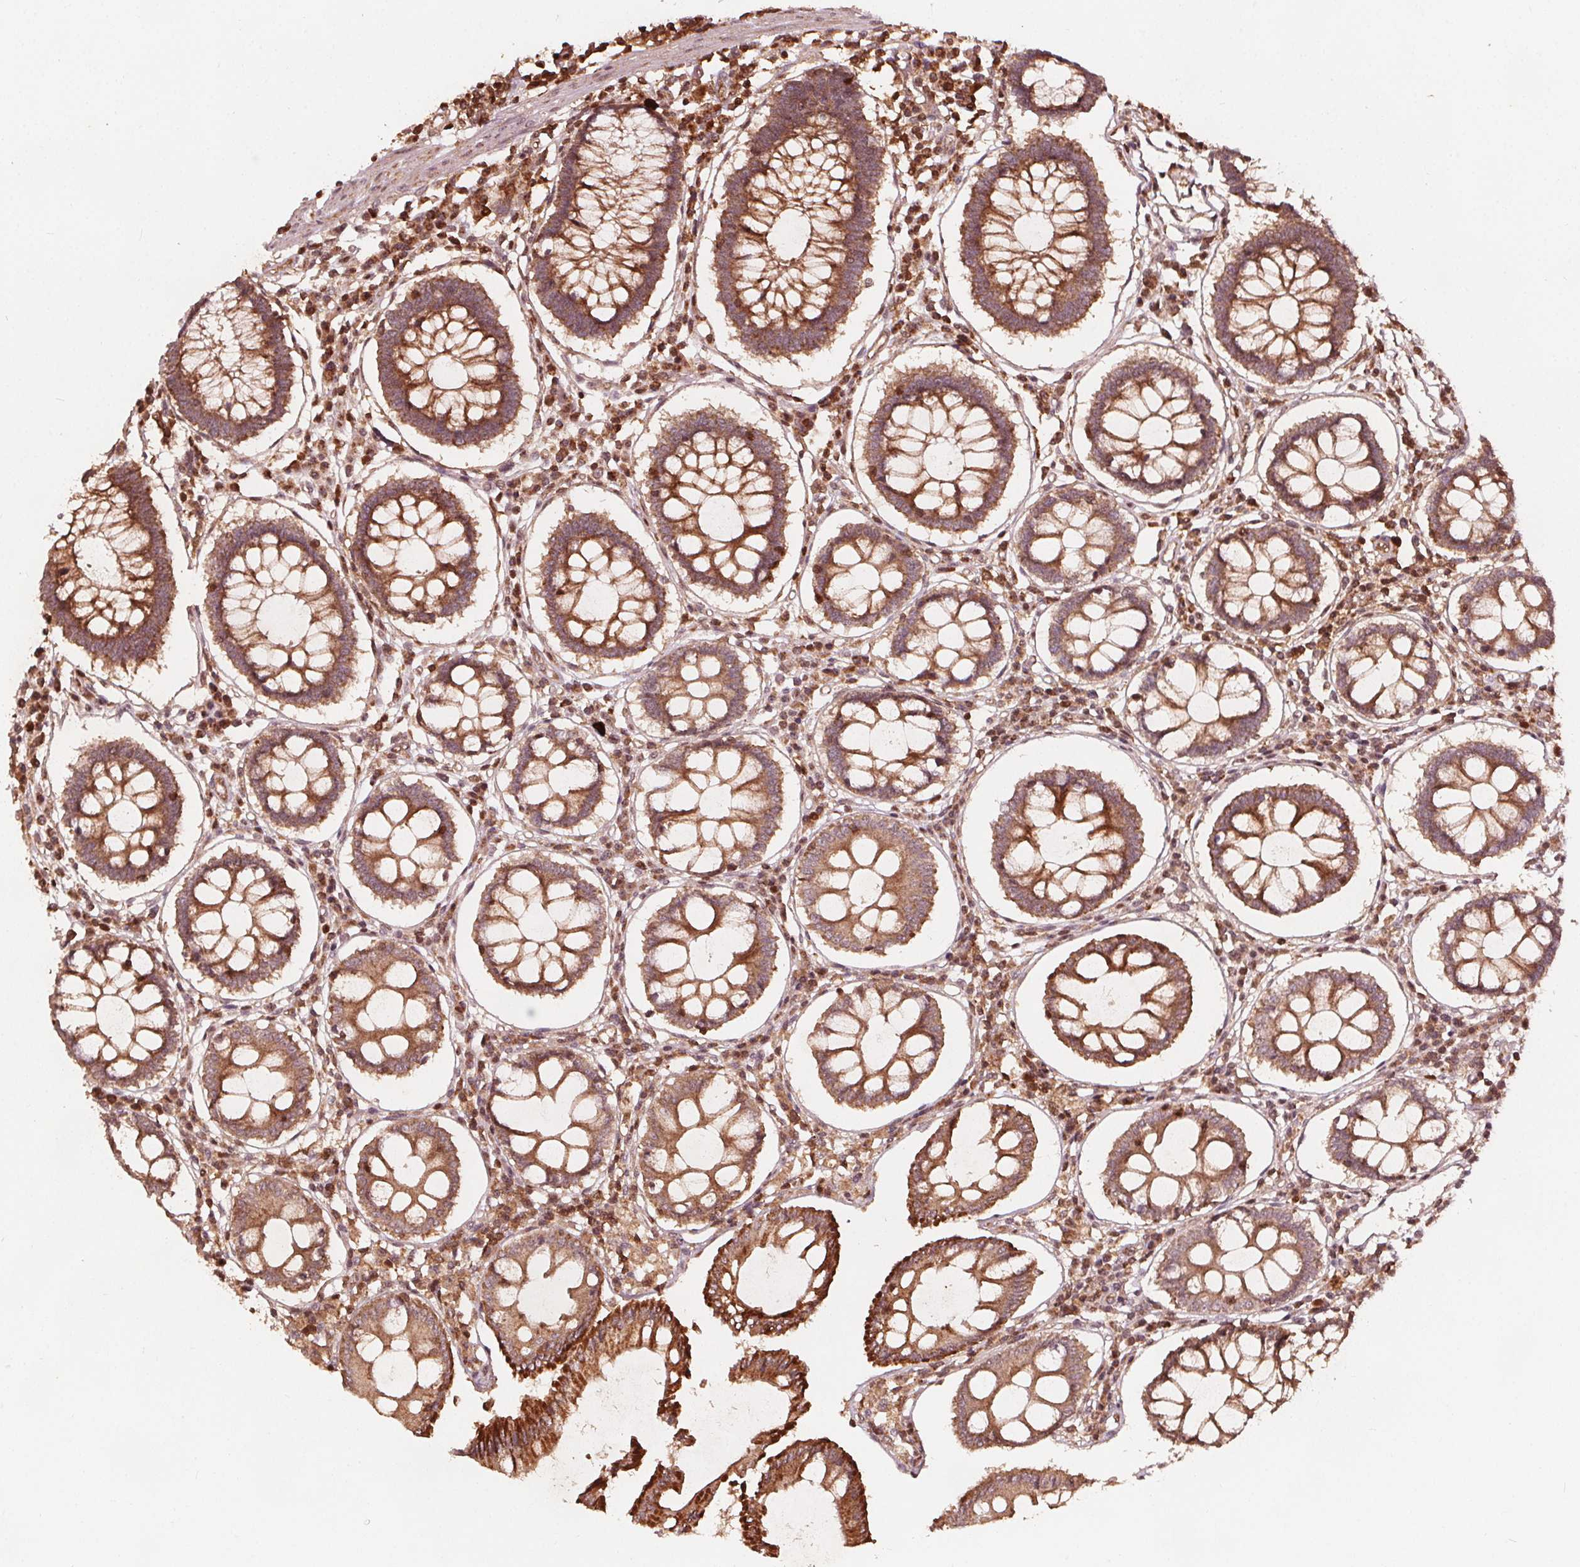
{"staining": {"intensity": "strong", "quantity": ">75%", "location": "cytoplasmic/membranous"}, "tissue": "colon", "cell_type": "Endothelial cells", "image_type": "normal", "snomed": [{"axis": "morphology", "description": "Normal tissue, NOS"}, {"axis": "morphology", "description": "Adenocarcinoma, NOS"}, {"axis": "topography", "description": "Colon"}], "caption": "DAB immunohistochemical staining of normal human colon shows strong cytoplasmic/membranous protein positivity in about >75% of endothelial cells.", "gene": "AIP", "patient": {"sex": "male", "age": 83}}